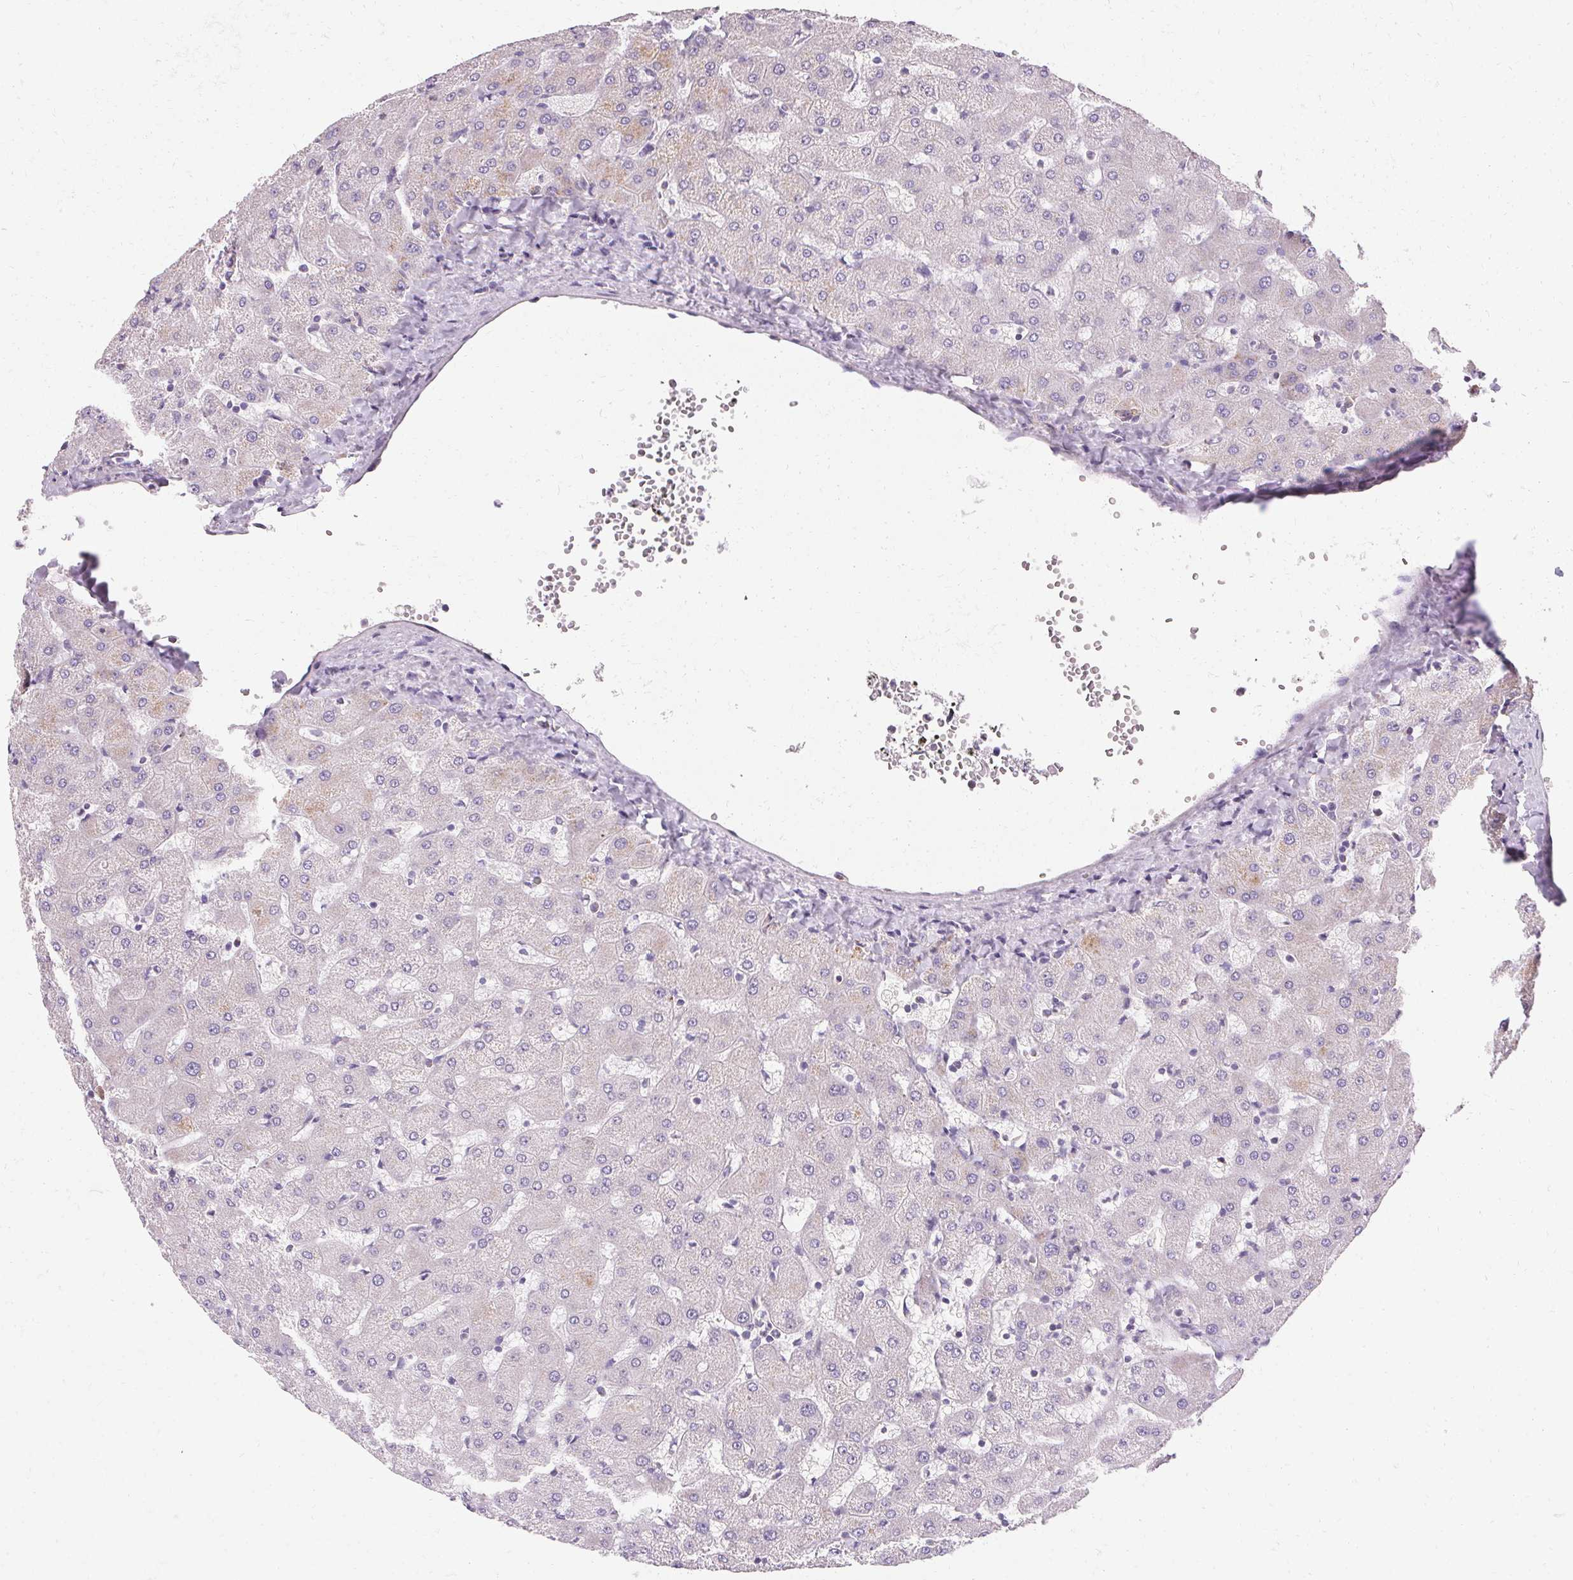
{"staining": {"intensity": "negative", "quantity": "none", "location": "none"}, "tissue": "liver", "cell_type": "Cholangiocytes", "image_type": "normal", "snomed": [{"axis": "morphology", "description": "Normal tissue, NOS"}, {"axis": "topography", "description": "Liver"}], "caption": "Immunohistochemistry micrograph of unremarkable liver: human liver stained with DAB (3,3'-diaminobenzidine) demonstrates no significant protein positivity in cholangiocytes. (DAB (3,3'-diaminobenzidine) immunohistochemistry (IHC) visualized using brightfield microscopy, high magnification).", "gene": "TRIP13", "patient": {"sex": "female", "age": 63}}